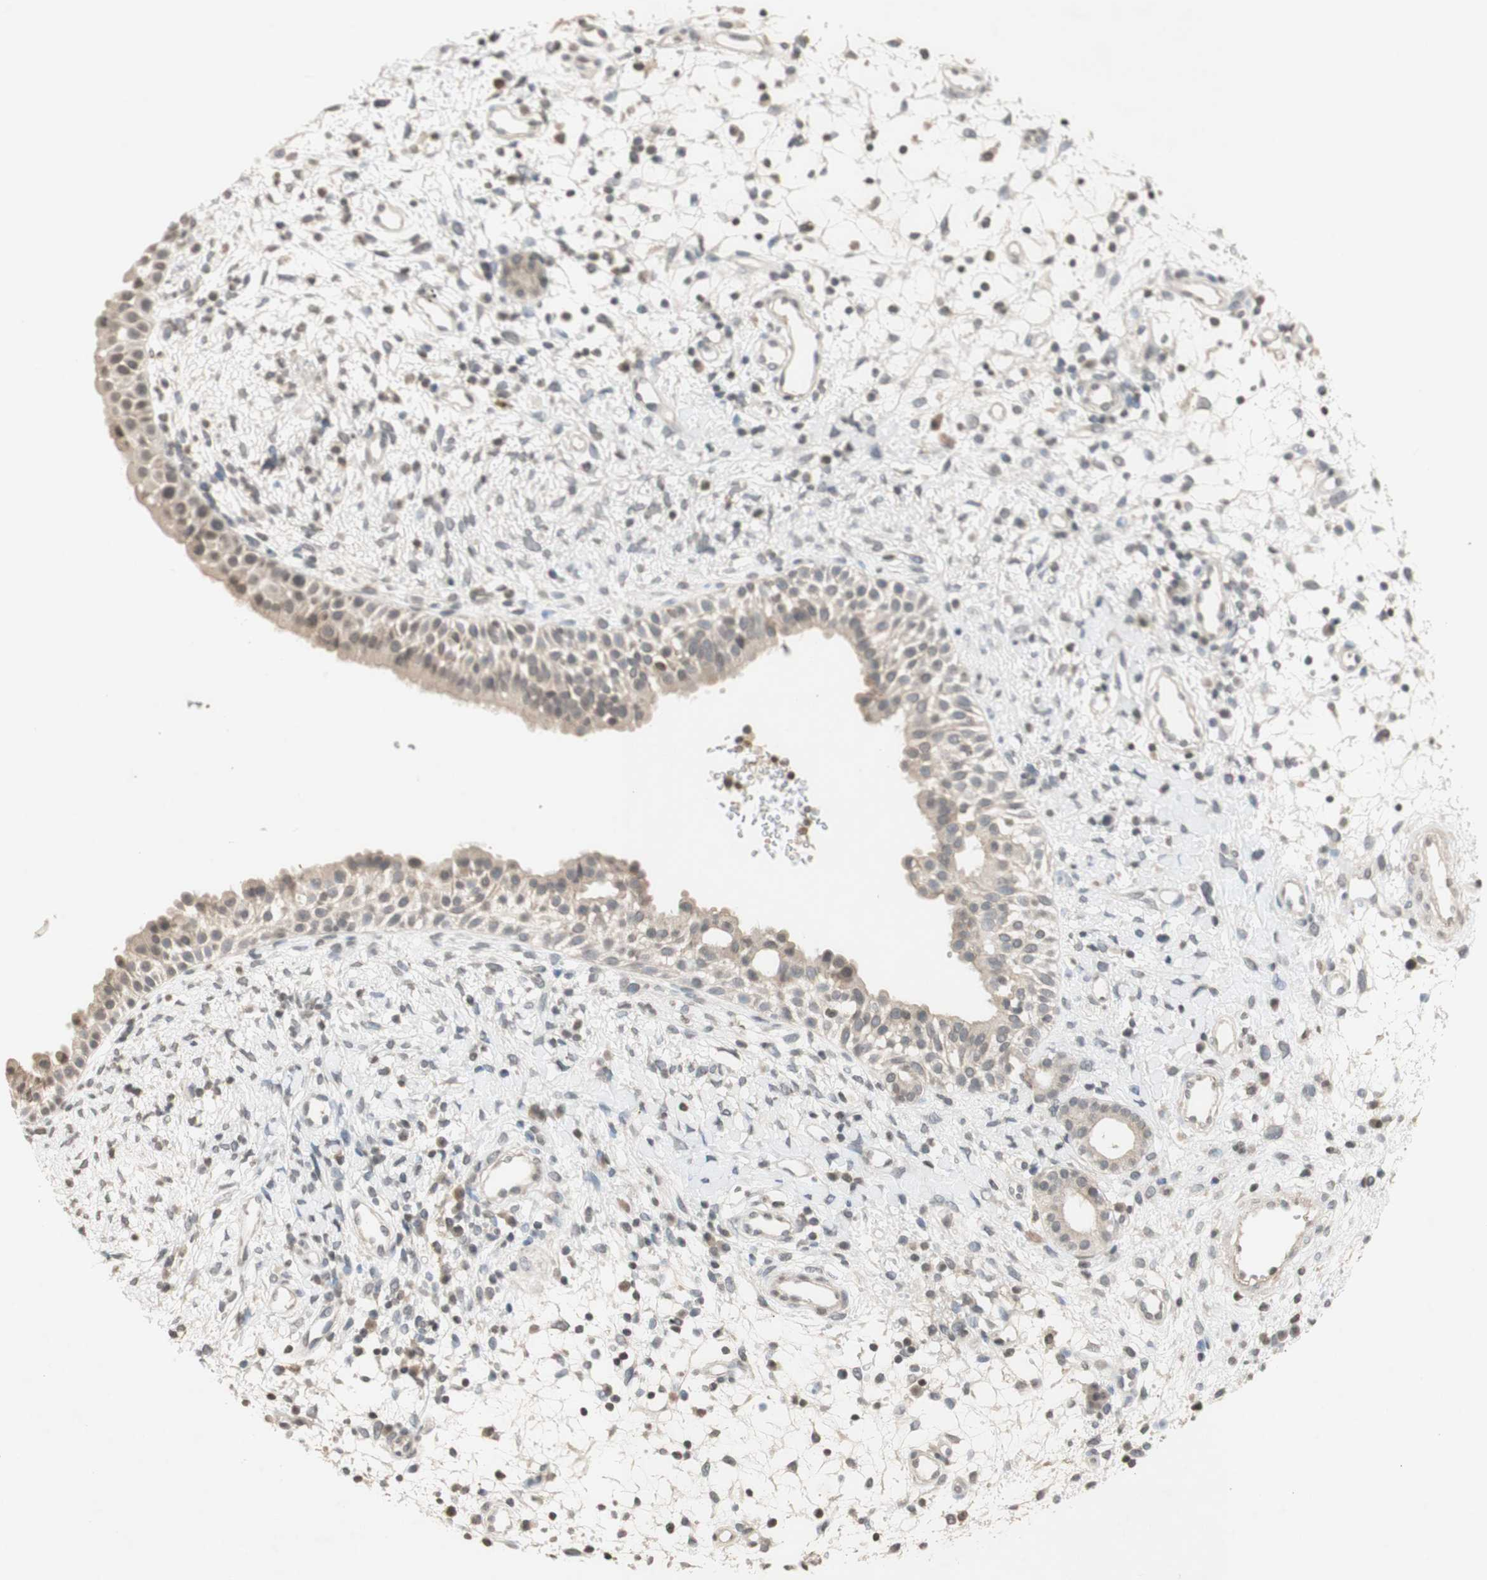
{"staining": {"intensity": "weak", "quantity": ">75%", "location": "cytoplasmic/membranous"}, "tissue": "nasopharynx", "cell_type": "Respiratory epithelial cells", "image_type": "normal", "snomed": [{"axis": "morphology", "description": "Normal tissue, NOS"}, {"axis": "topography", "description": "Nasopharynx"}], "caption": "The photomicrograph shows a brown stain indicating the presence of a protein in the cytoplasmic/membranous of respiratory epithelial cells in nasopharynx.", "gene": "GLI1", "patient": {"sex": "male", "age": 22}}